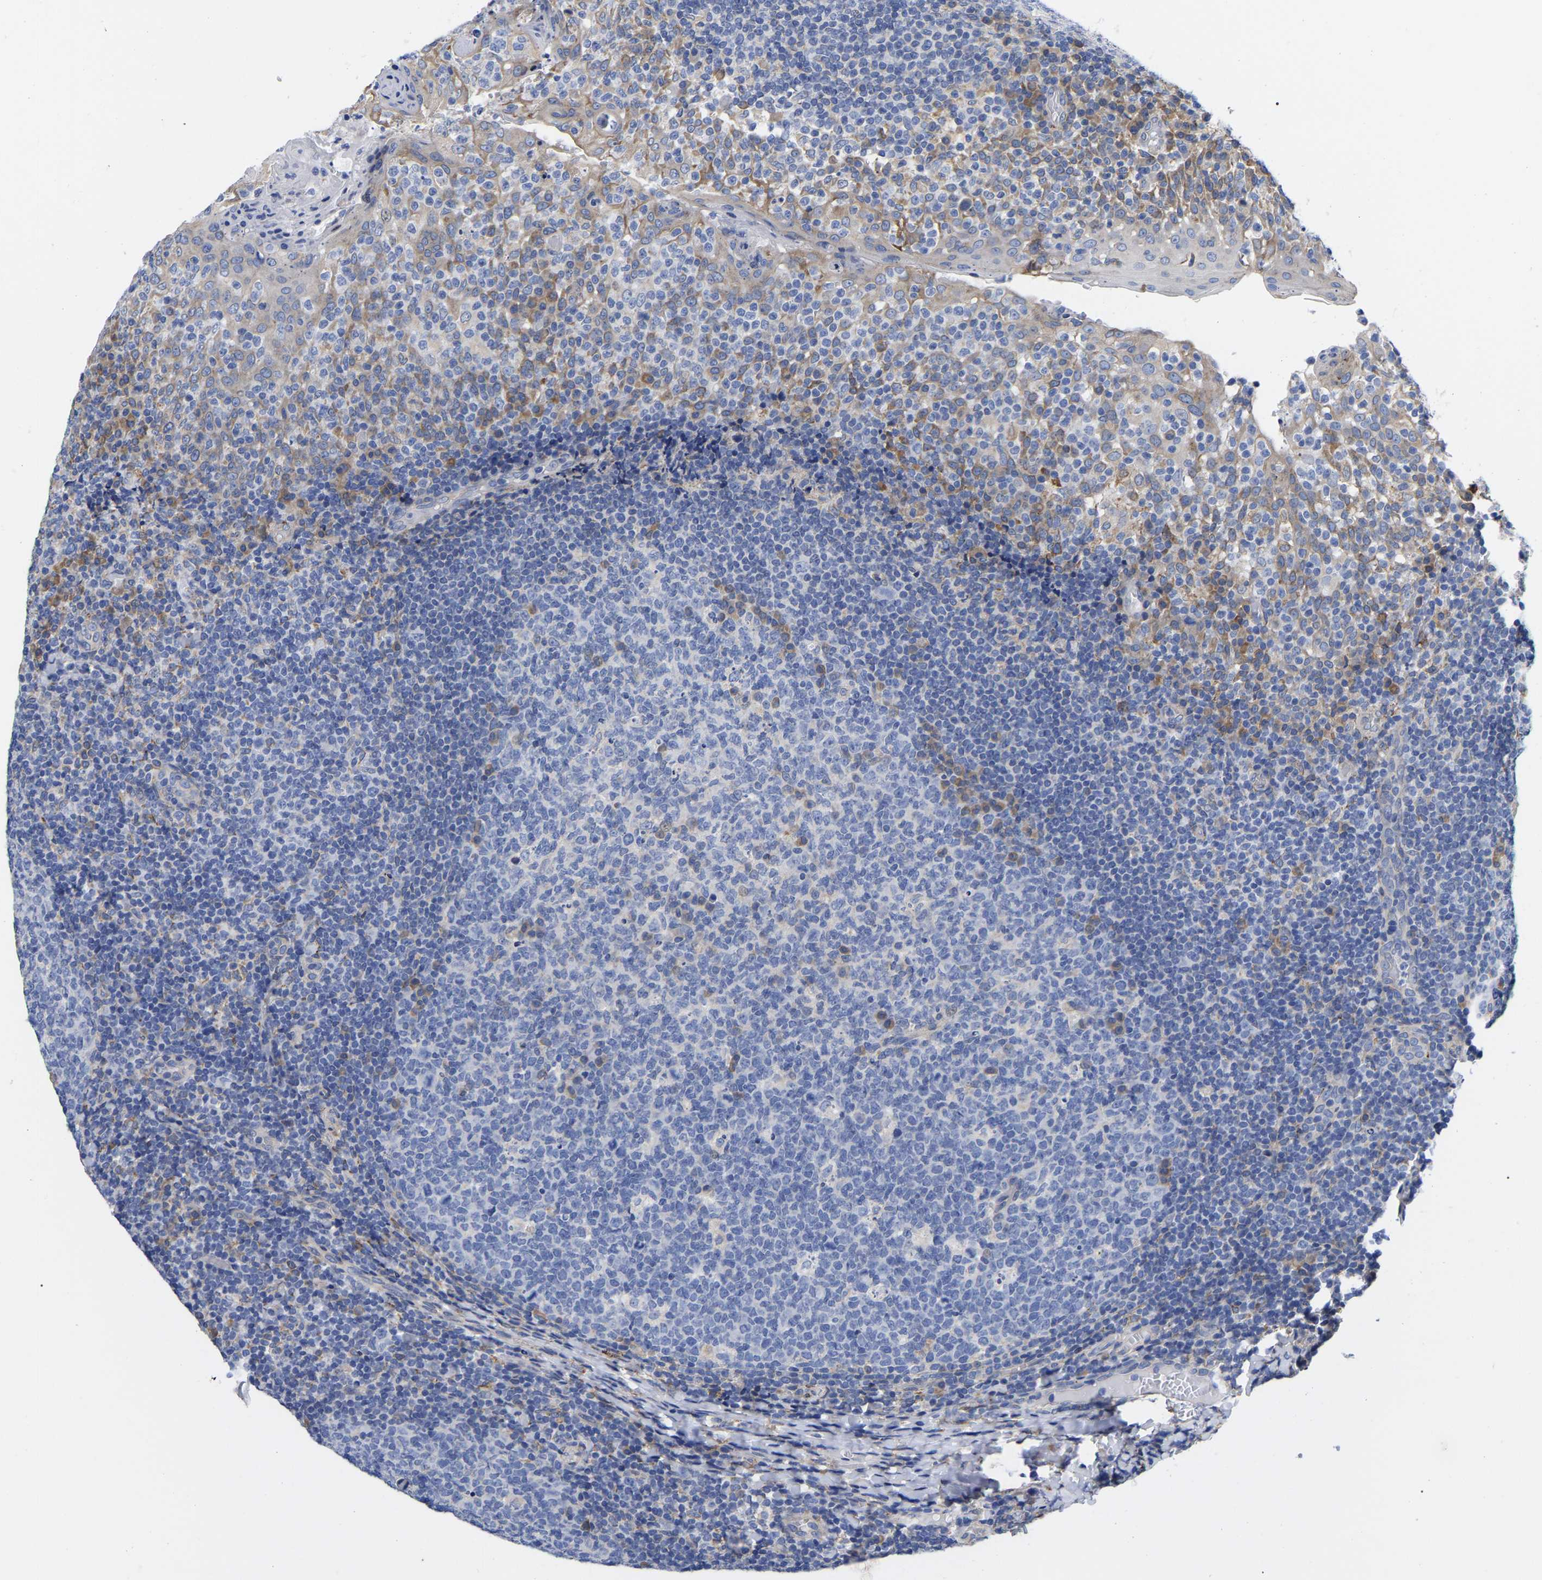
{"staining": {"intensity": "moderate", "quantity": "<25%", "location": "cytoplasmic/membranous"}, "tissue": "tonsil", "cell_type": "Germinal center cells", "image_type": "normal", "snomed": [{"axis": "morphology", "description": "Normal tissue, NOS"}, {"axis": "topography", "description": "Tonsil"}], "caption": "This is a photomicrograph of immunohistochemistry staining of benign tonsil, which shows moderate staining in the cytoplasmic/membranous of germinal center cells.", "gene": "CFAP298", "patient": {"sex": "female", "age": 19}}